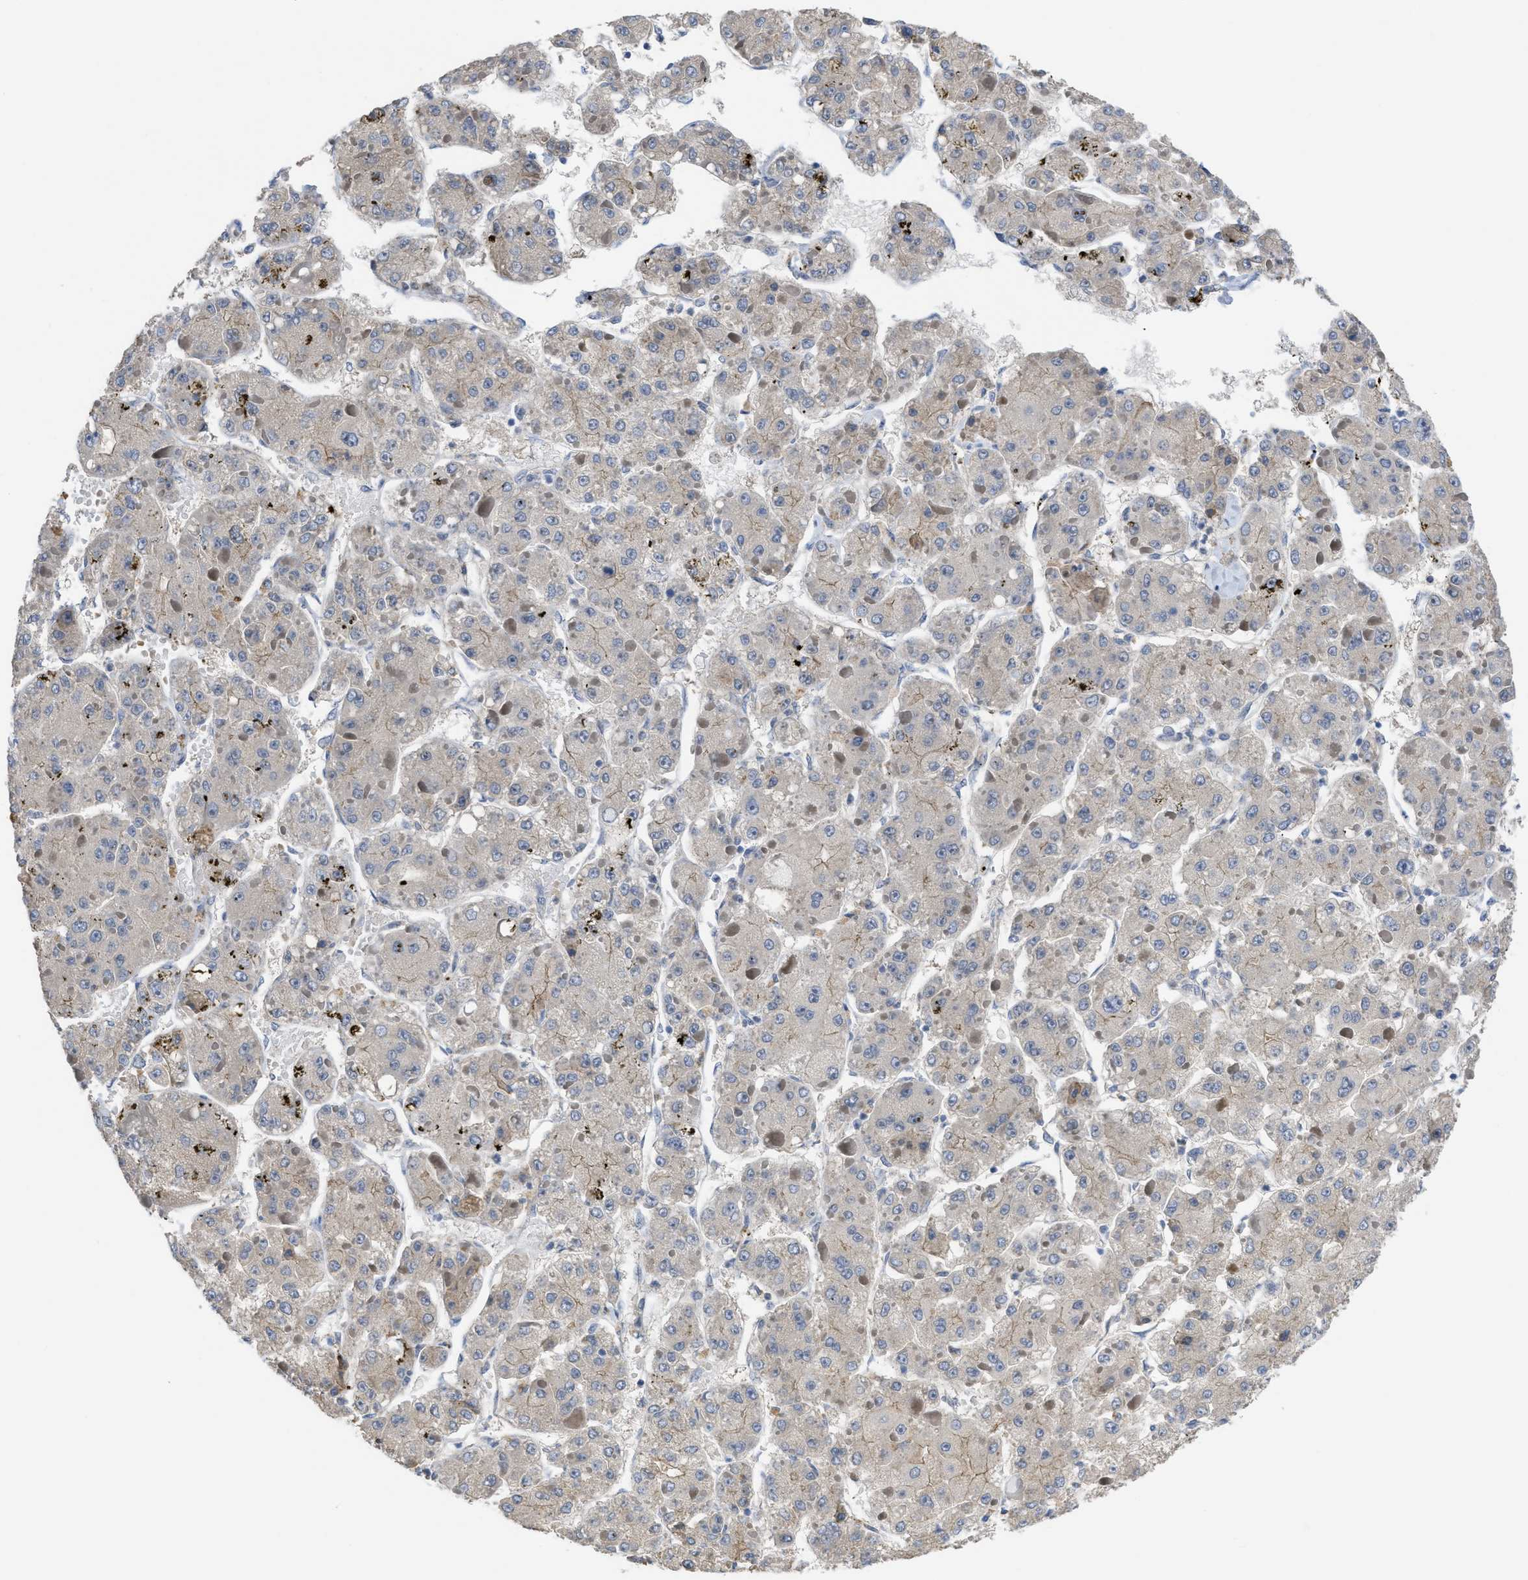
{"staining": {"intensity": "negative", "quantity": "none", "location": "none"}, "tissue": "liver cancer", "cell_type": "Tumor cells", "image_type": "cancer", "snomed": [{"axis": "morphology", "description": "Carcinoma, Hepatocellular, NOS"}, {"axis": "topography", "description": "Liver"}], "caption": "An IHC histopathology image of liver cancer (hepatocellular carcinoma) is shown. There is no staining in tumor cells of liver cancer (hepatocellular carcinoma). The staining was performed using DAB to visualize the protein expression in brown, while the nuclei were stained in blue with hematoxylin (Magnification: 20x).", "gene": "CDPF1", "patient": {"sex": "female", "age": 73}}